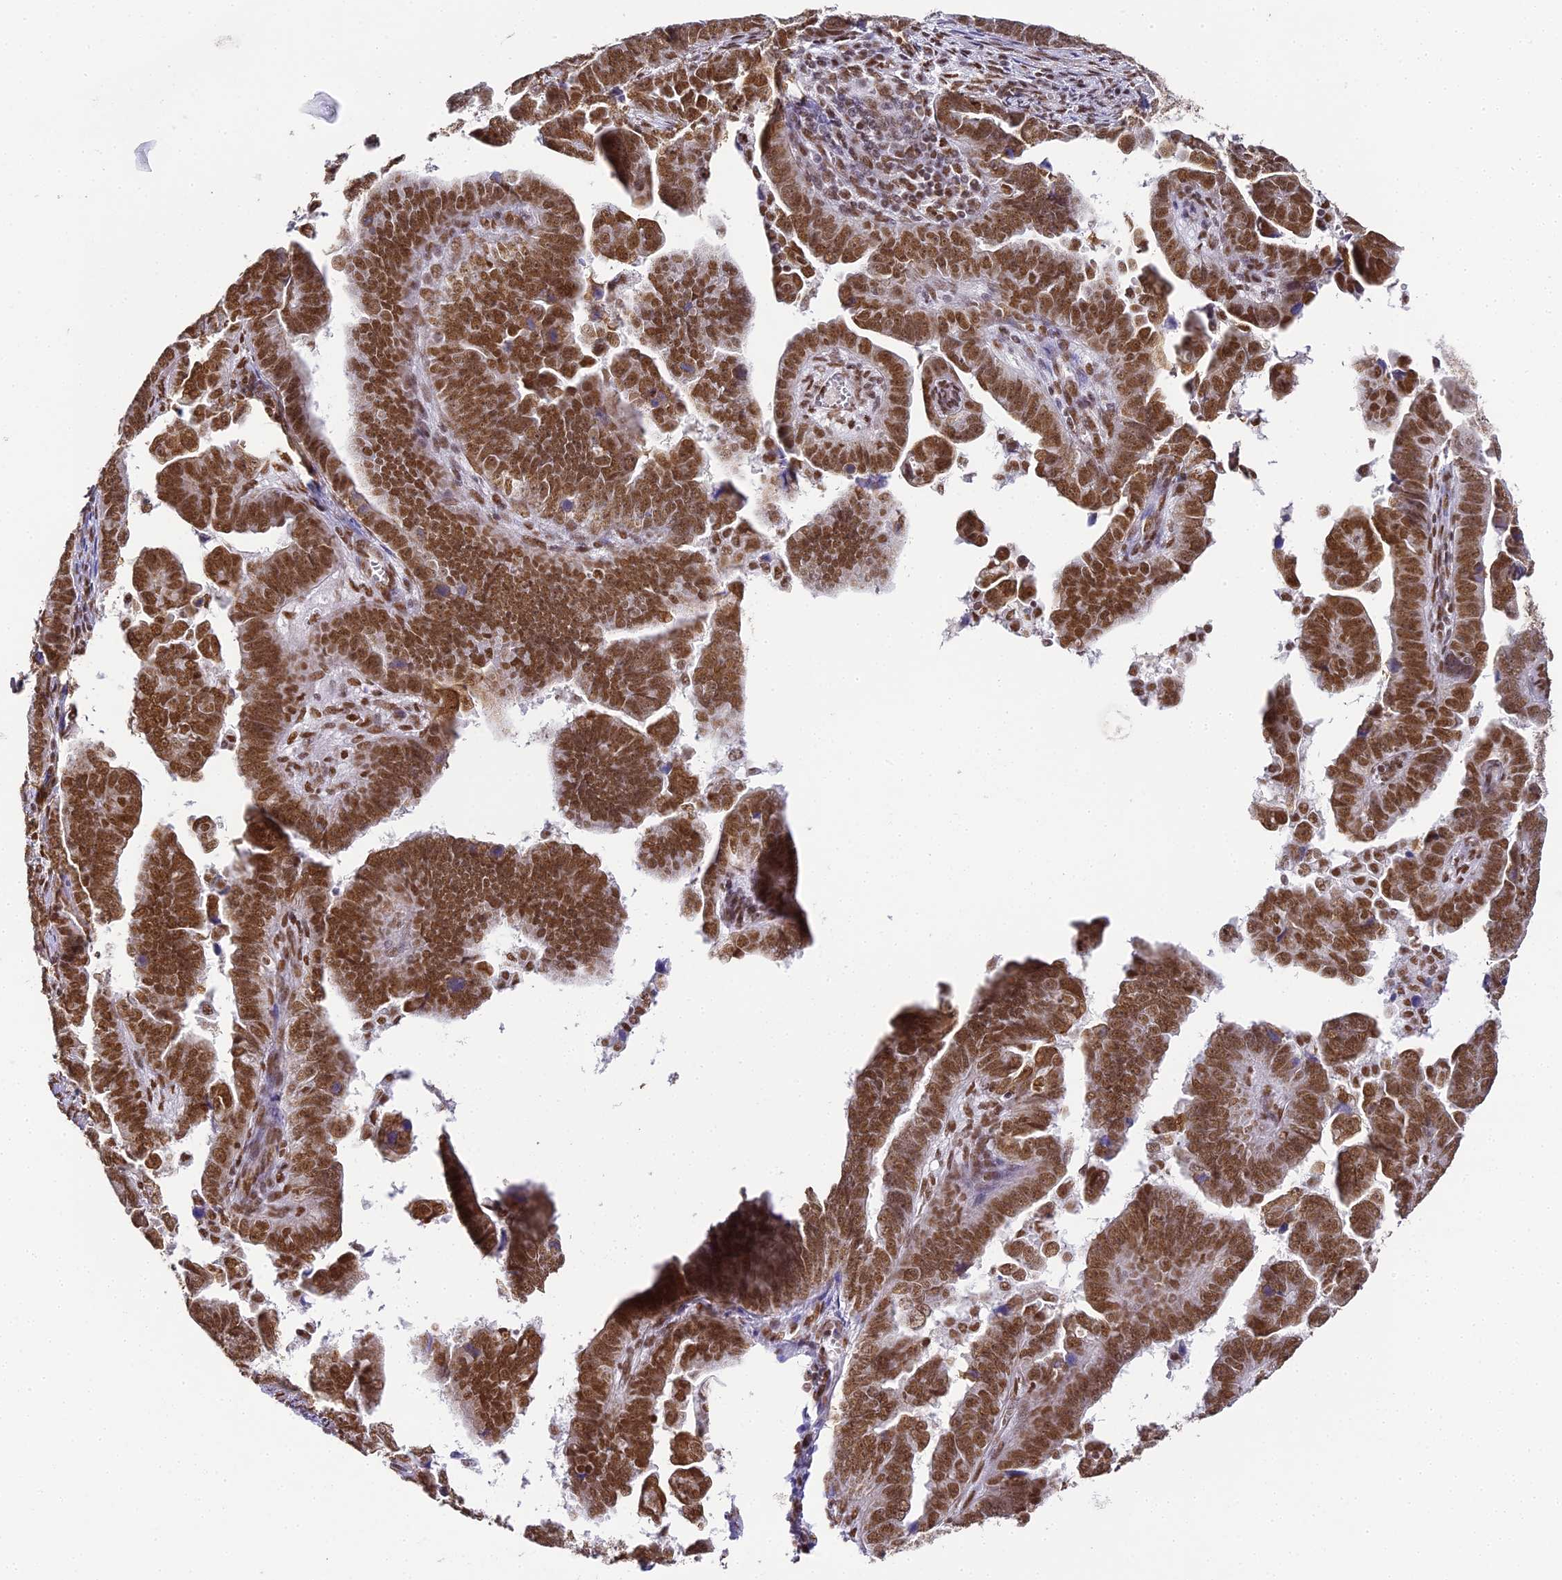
{"staining": {"intensity": "moderate", "quantity": ">75%", "location": "nuclear"}, "tissue": "endometrial cancer", "cell_type": "Tumor cells", "image_type": "cancer", "snomed": [{"axis": "morphology", "description": "Adenocarcinoma, NOS"}, {"axis": "topography", "description": "Endometrium"}], "caption": "There is medium levels of moderate nuclear positivity in tumor cells of adenocarcinoma (endometrial), as demonstrated by immunohistochemical staining (brown color).", "gene": "HNRNPA1", "patient": {"sex": "female", "age": 75}}